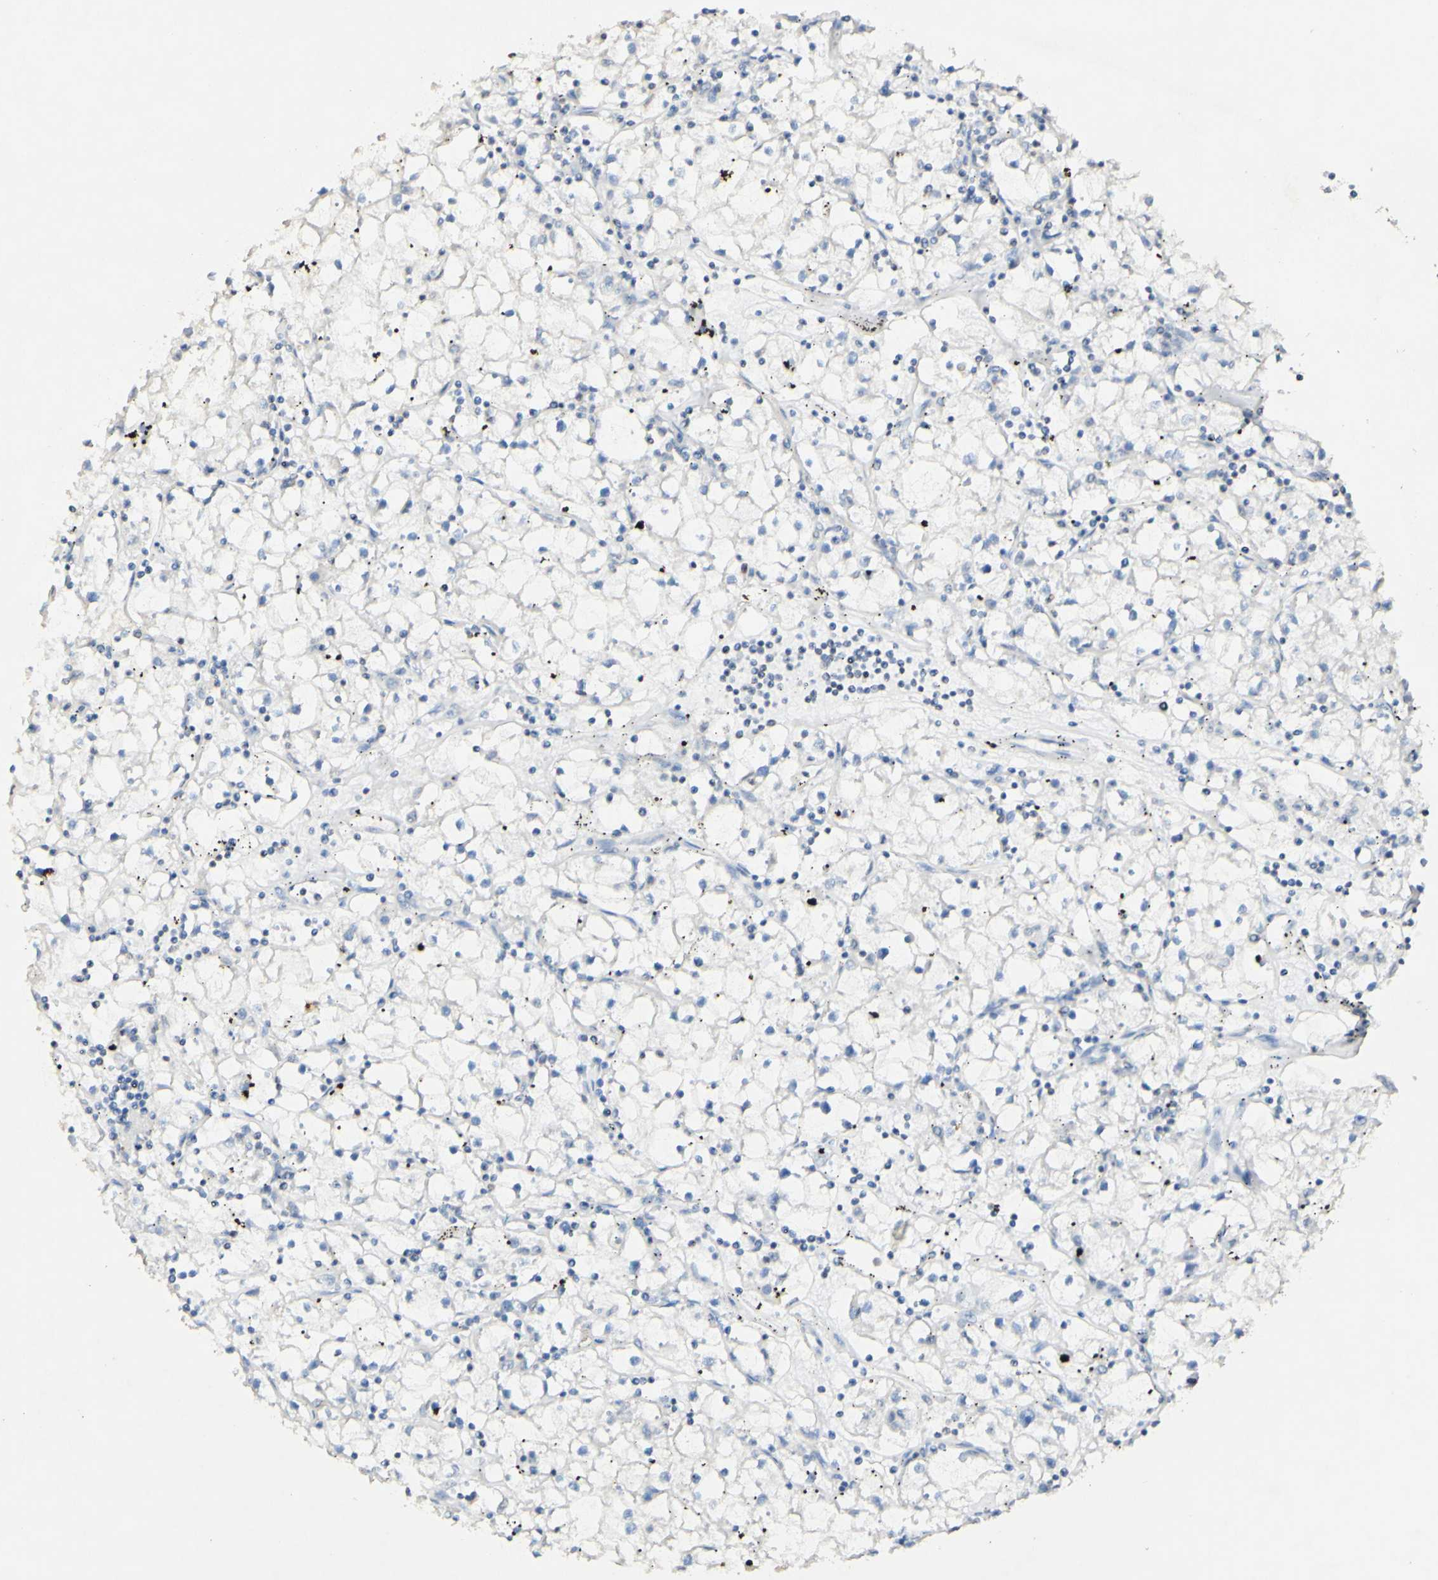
{"staining": {"intensity": "negative", "quantity": "none", "location": "none"}, "tissue": "renal cancer", "cell_type": "Tumor cells", "image_type": "cancer", "snomed": [{"axis": "morphology", "description": "Adenocarcinoma, NOS"}, {"axis": "topography", "description": "Kidney"}], "caption": "An immunohistochemistry (IHC) photomicrograph of renal adenocarcinoma is shown. There is no staining in tumor cells of renal adenocarcinoma.", "gene": "OXCT1", "patient": {"sex": "male", "age": 56}}